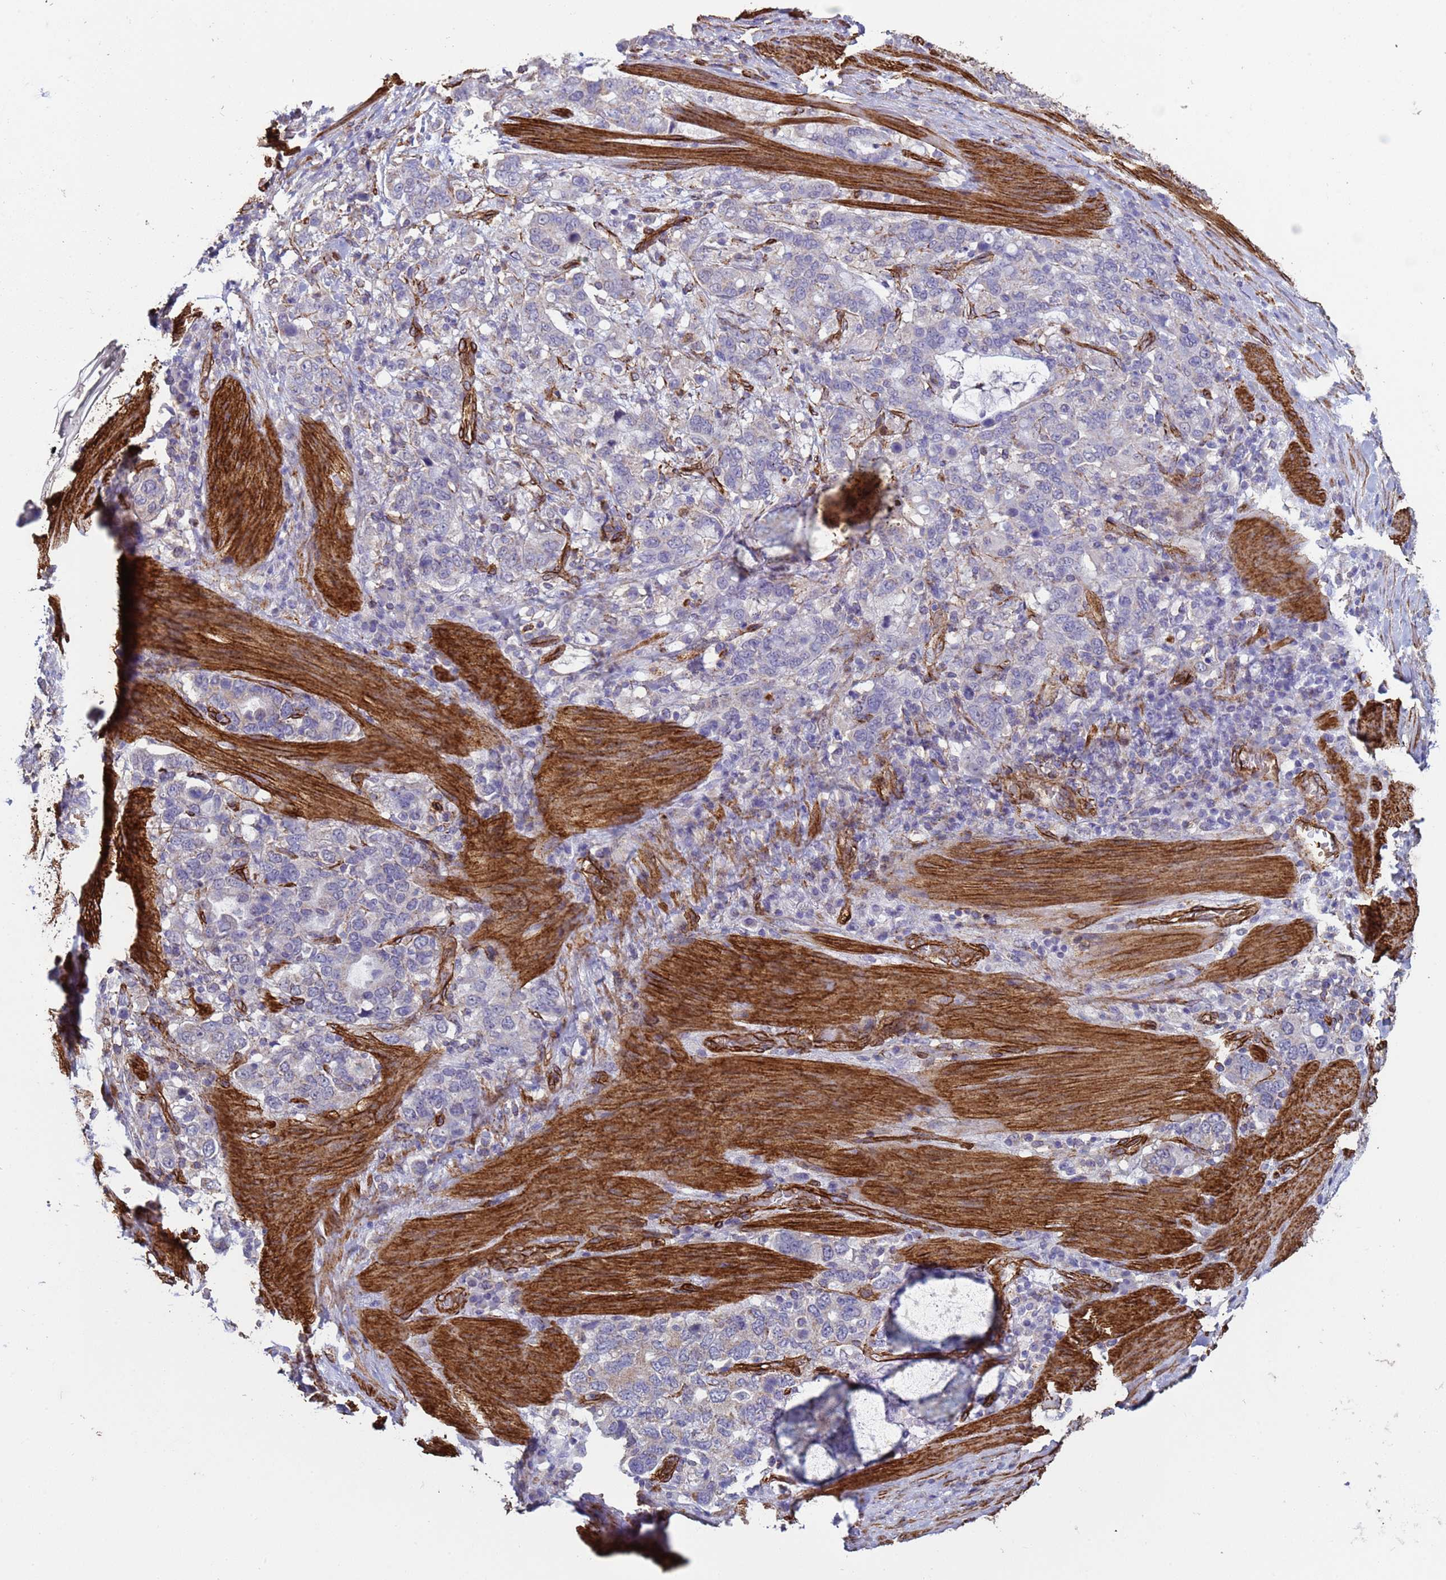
{"staining": {"intensity": "negative", "quantity": "none", "location": "none"}, "tissue": "stomach cancer", "cell_type": "Tumor cells", "image_type": "cancer", "snomed": [{"axis": "morphology", "description": "Adenocarcinoma, NOS"}, {"axis": "topography", "description": "Stomach, upper"}, {"axis": "topography", "description": "Stomach"}], "caption": "This is an immunohistochemistry histopathology image of stomach cancer. There is no staining in tumor cells.", "gene": "GASK1A", "patient": {"sex": "male", "age": 62}}